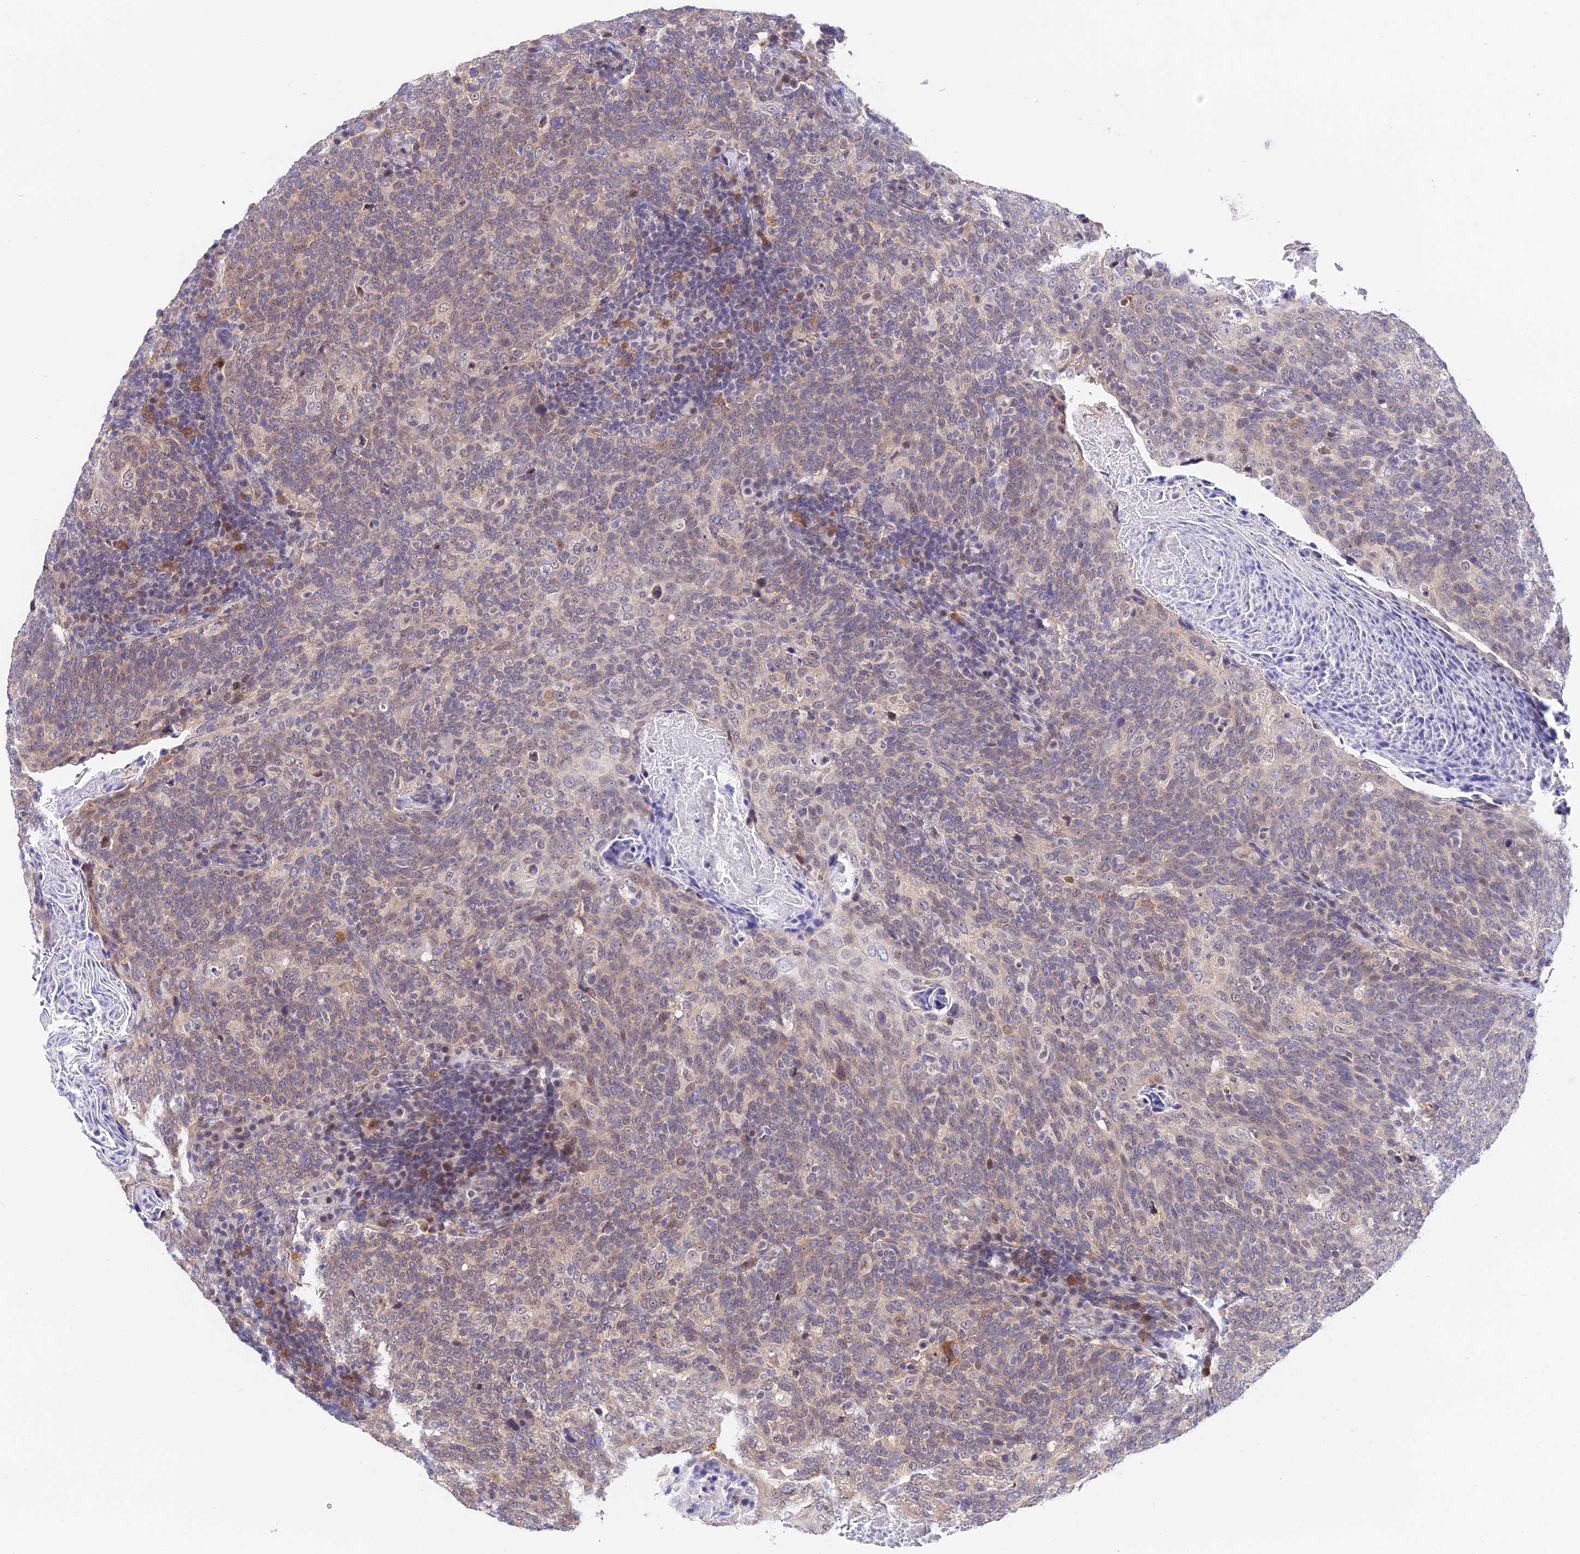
{"staining": {"intensity": "moderate", "quantity": "25%-75%", "location": "cytoplasmic/membranous"}, "tissue": "head and neck cancer", "cell_type": "Tumor cells", "image_type": "cancer", "snomed": [{"axis": "morphology", "description": "Squamous cell carcinoma, NOS"}, {"axis": "morphology", "description": "Squamous cell carcinoma, metastatic, NOS"}, {"axis": "topography", "description": "Lymph node"}, {"axis": "topography", "description": "Head-Neck"}], "caption": "The histopathology image reveals staining of head and neck squamous cell carcinoma, revealing moderate cytoplasmic/membranous protein expression (brown color) within tumor cells.", "gene": "INPP4A", "patient": {"sex": "male", "age": 62}}